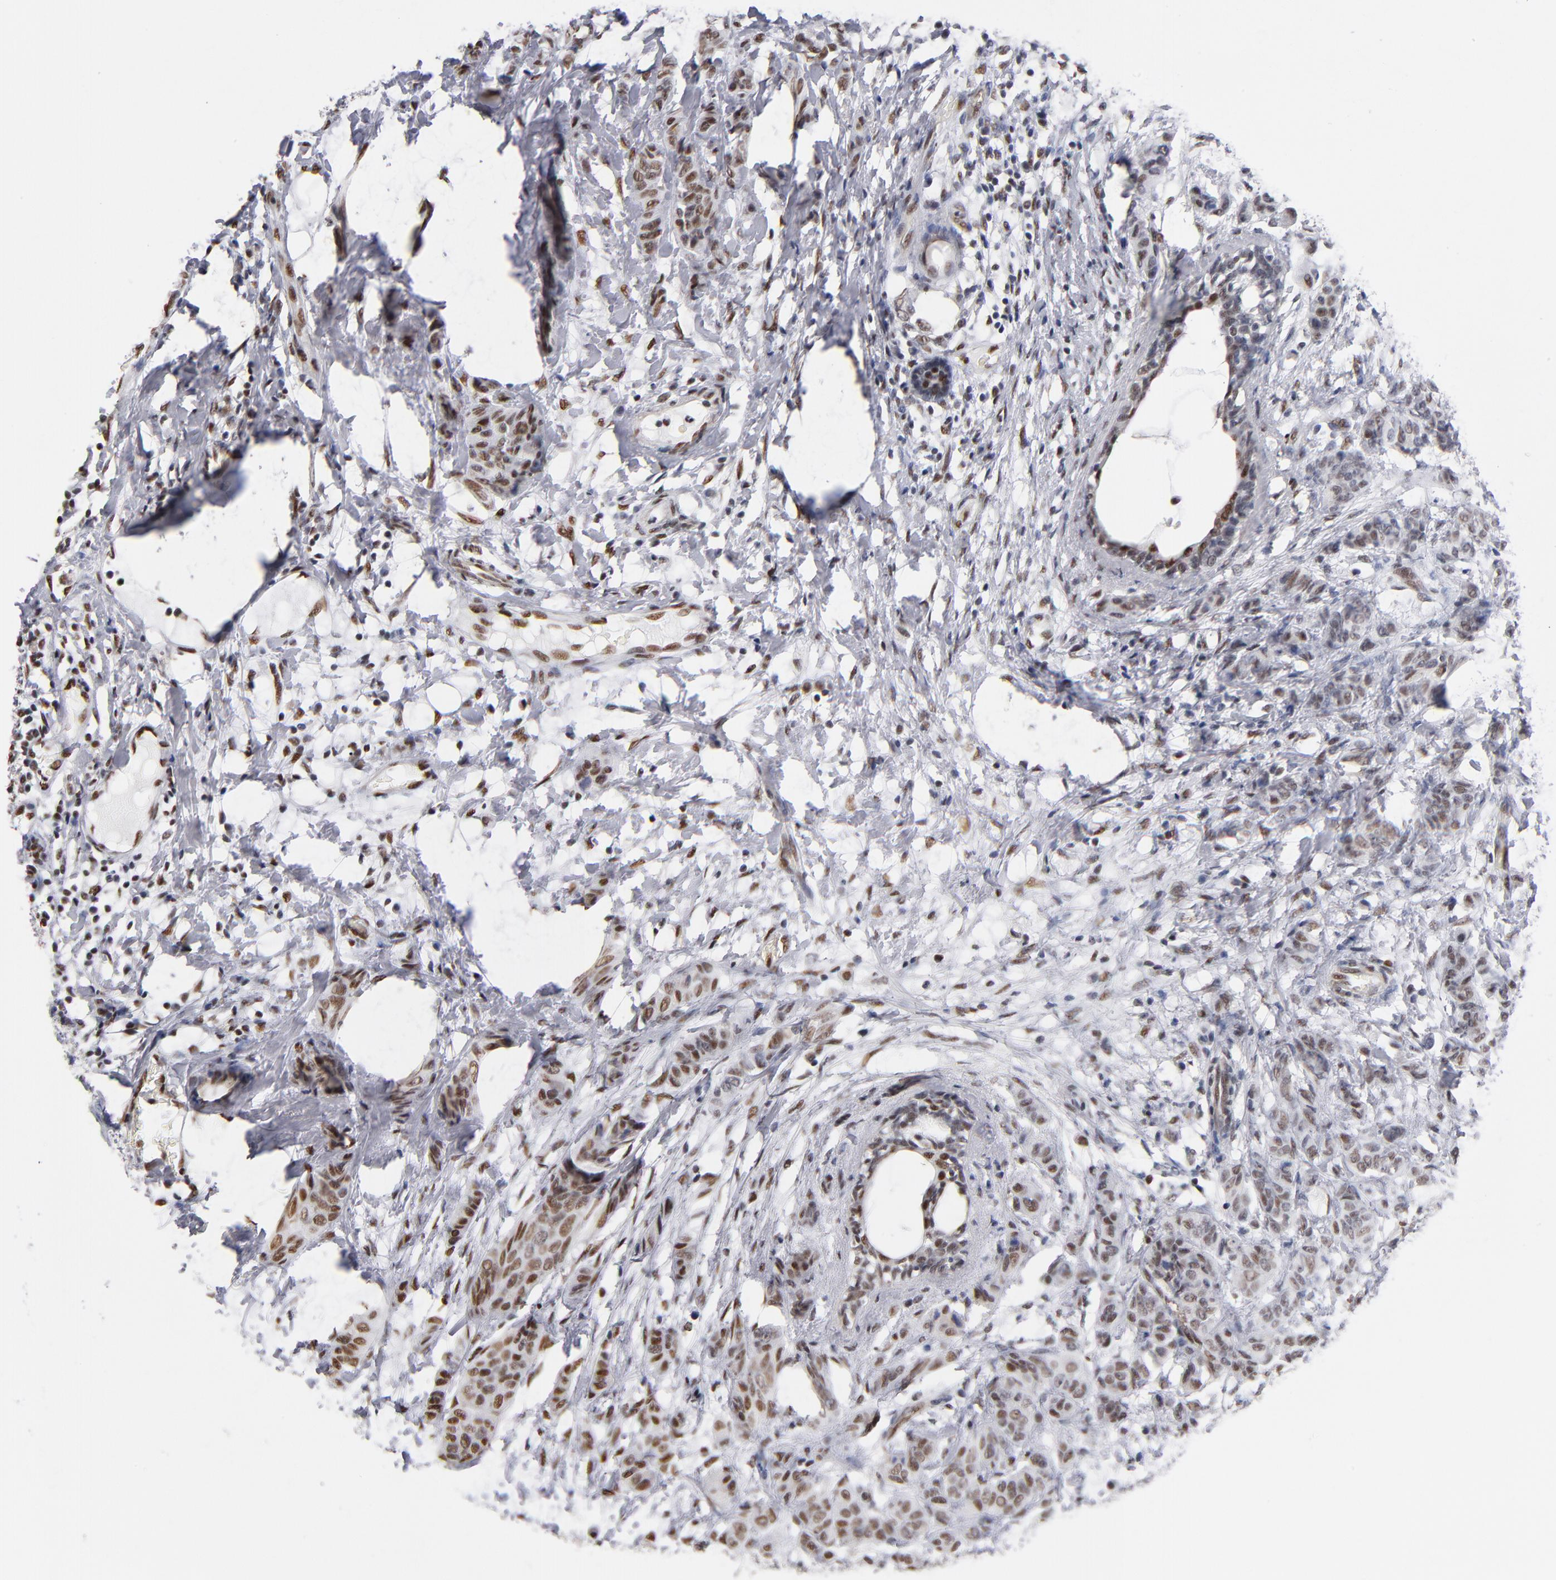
{"staining": {"intensity": "moderate", "quantity": "25%-75%", "location": "nuclear"}, "tissue": "breast cancer", "cell_type": "Tumor cells", "image_type": "cancer", "snomed": [{"axis": "morphology", "description": "Duct carcinoma"}, {"axis": "topography", "description": "Breast"}], "caption": "Immunohistochemistry photomicrograph of human breast invasive ductal carcinoma stained for a protein (brown), which displays medium levels of moderate nuclear positivity in about 25%-75% of tumor cells.", "gene": "MN1", "patient": {"sex": "female", "age": 40}}